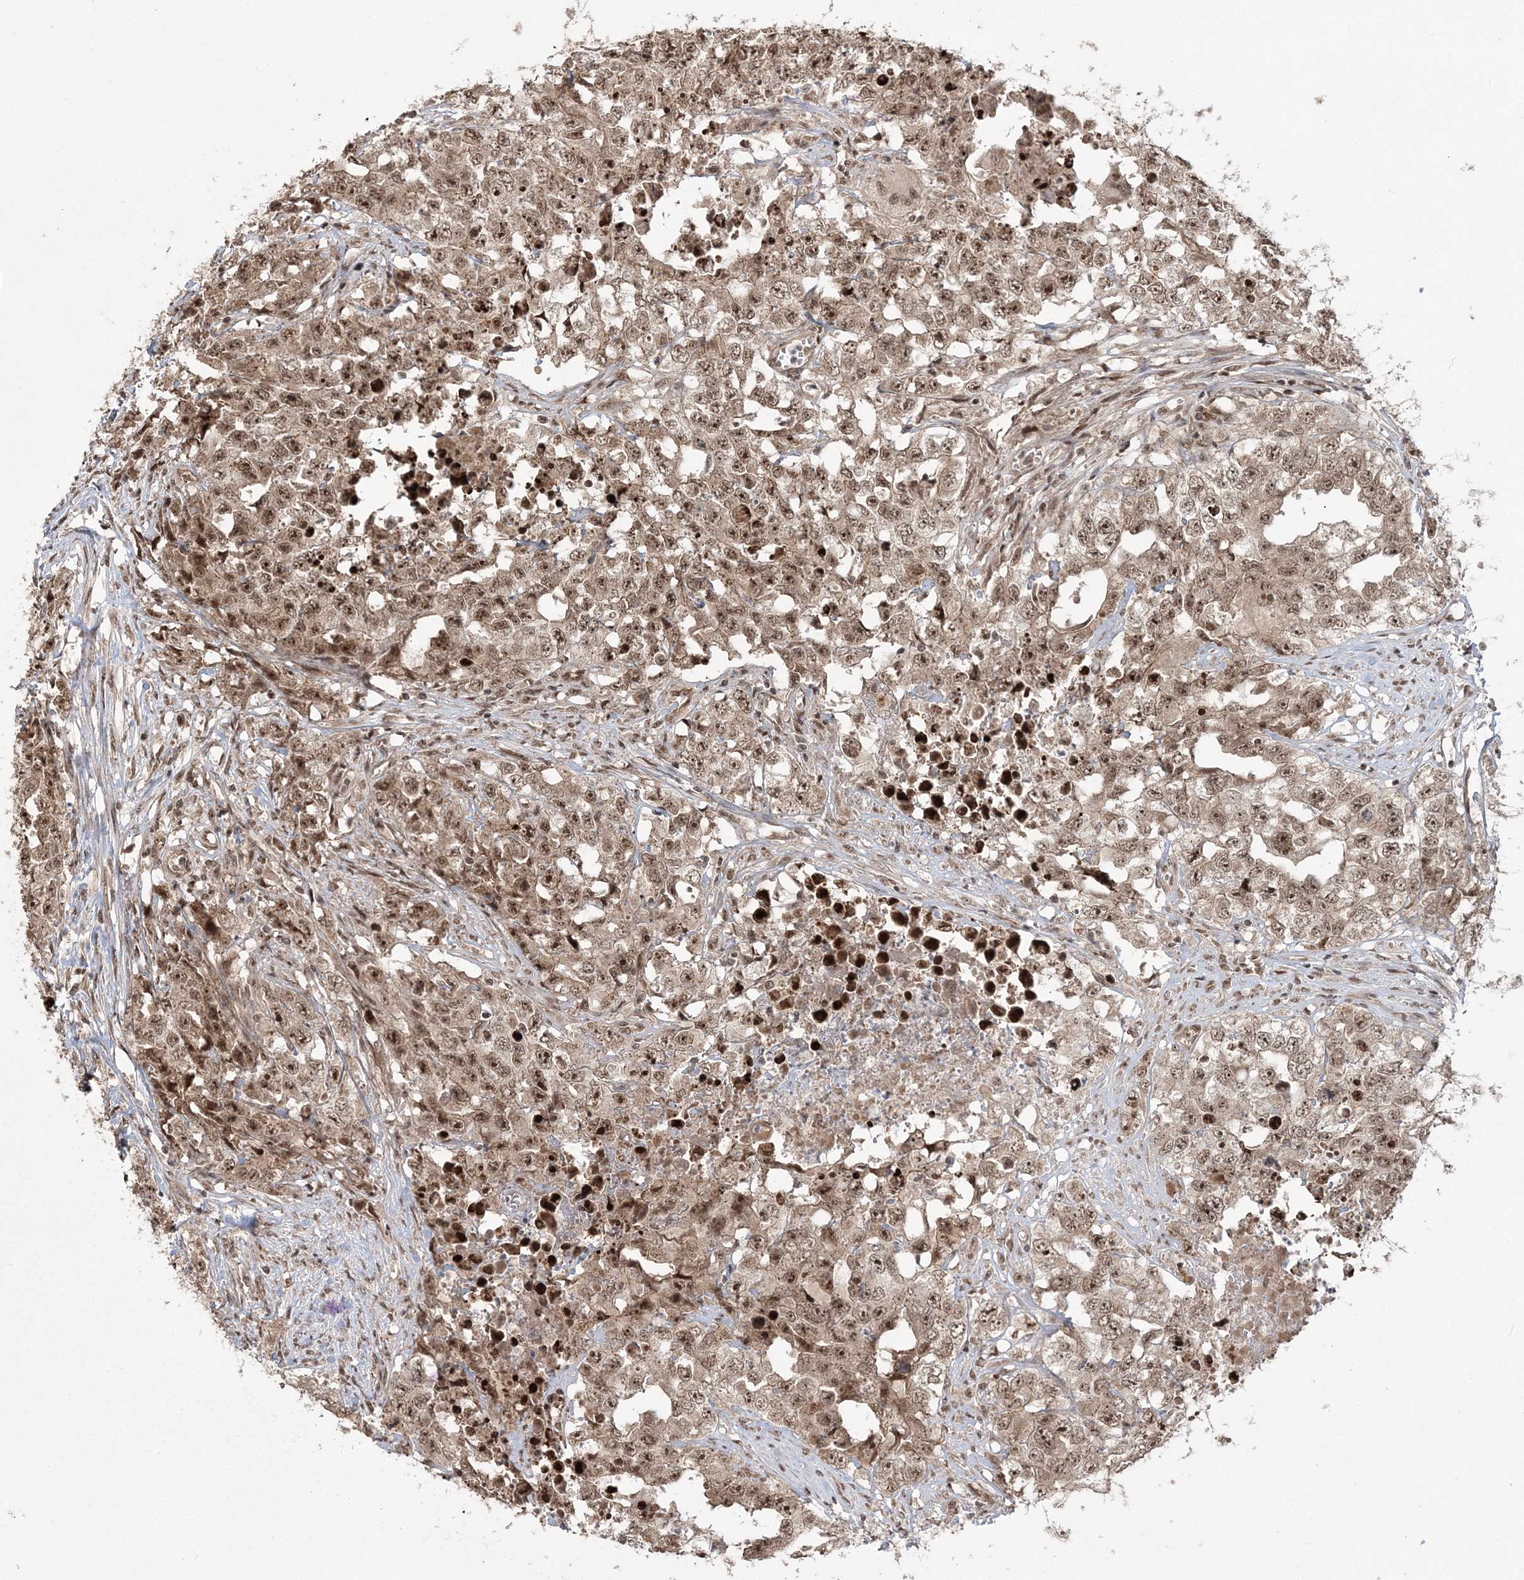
{"staining": {"intensity": "moderate", "quantity": ">75%", "location": "cytoplasmic/membranous,nuclear"}, "tissue": "testis cancer", "cell_type": "Tumor cells", "image_type": "cancer", "snomed": [{"axis": "morphology", "description": "Seminoma, NOS"}, {"axis": "morphology", "description": "Carcinoma, Embryonal, NOS"}, {"axis": "topography", "description": "Testis"}], "caption": "Testis cancer (seminoma) stained with a protein marker exhibits moderate staining in tumor cells.", "gene": "EPB41L4A", "patient": {"sex": "male", "age": 43}}